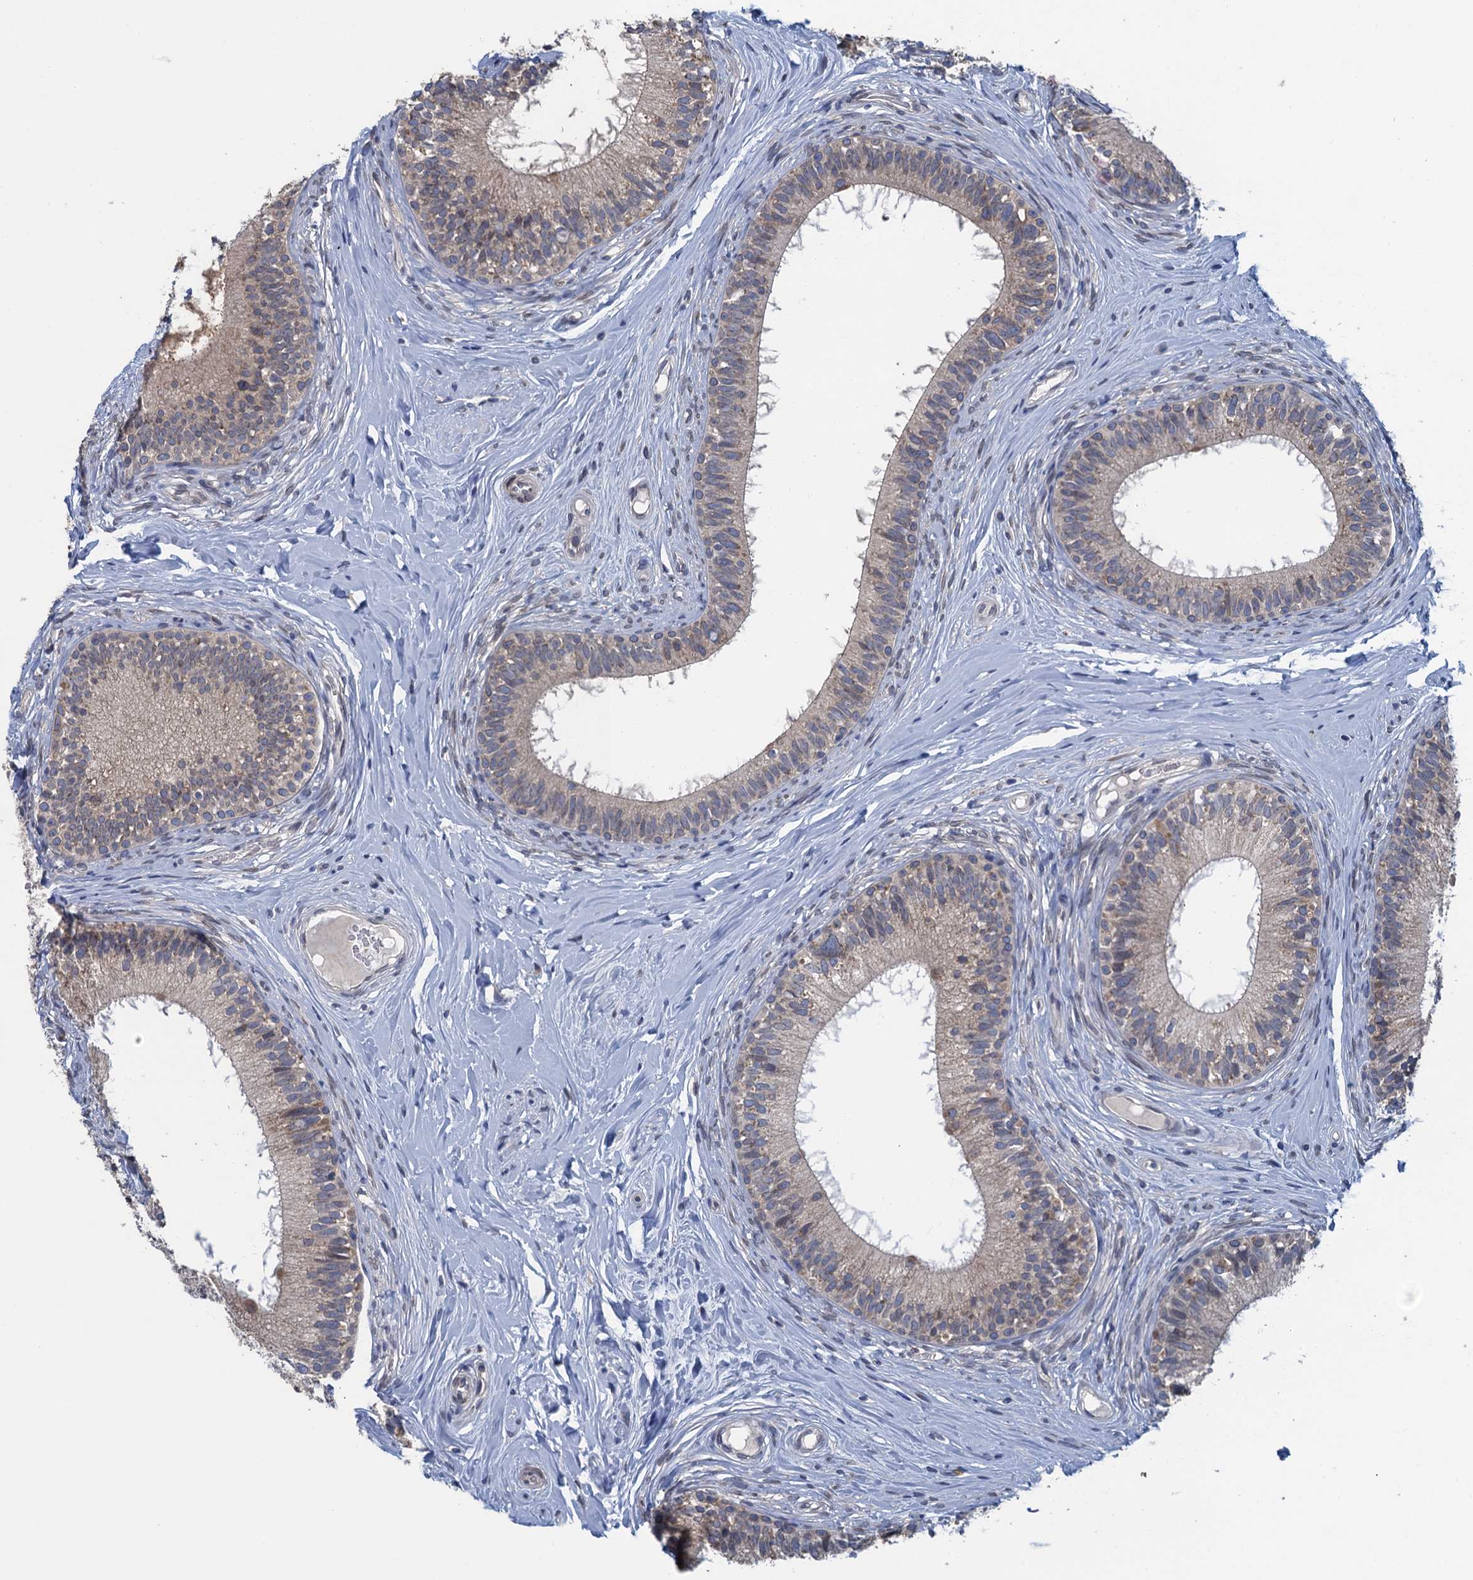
{"staining": {"intensity": "weak", "quantity": "<25%", "location": "cytoplasmic/membranous"}, "tissue": "epididymis", "cell_type": "Glandular cells", "image_type": "normal", "snomed": [{"axis": "morphology", "description": "Normal tissue, NOS"}, {"axis": "topography", "description": "Epididymis"}], "caption": "The image exhibits no staining of glandular cells in normal epididymis.", "gene": "CTU2", "patient": {"sex": "male", "age": 33}}